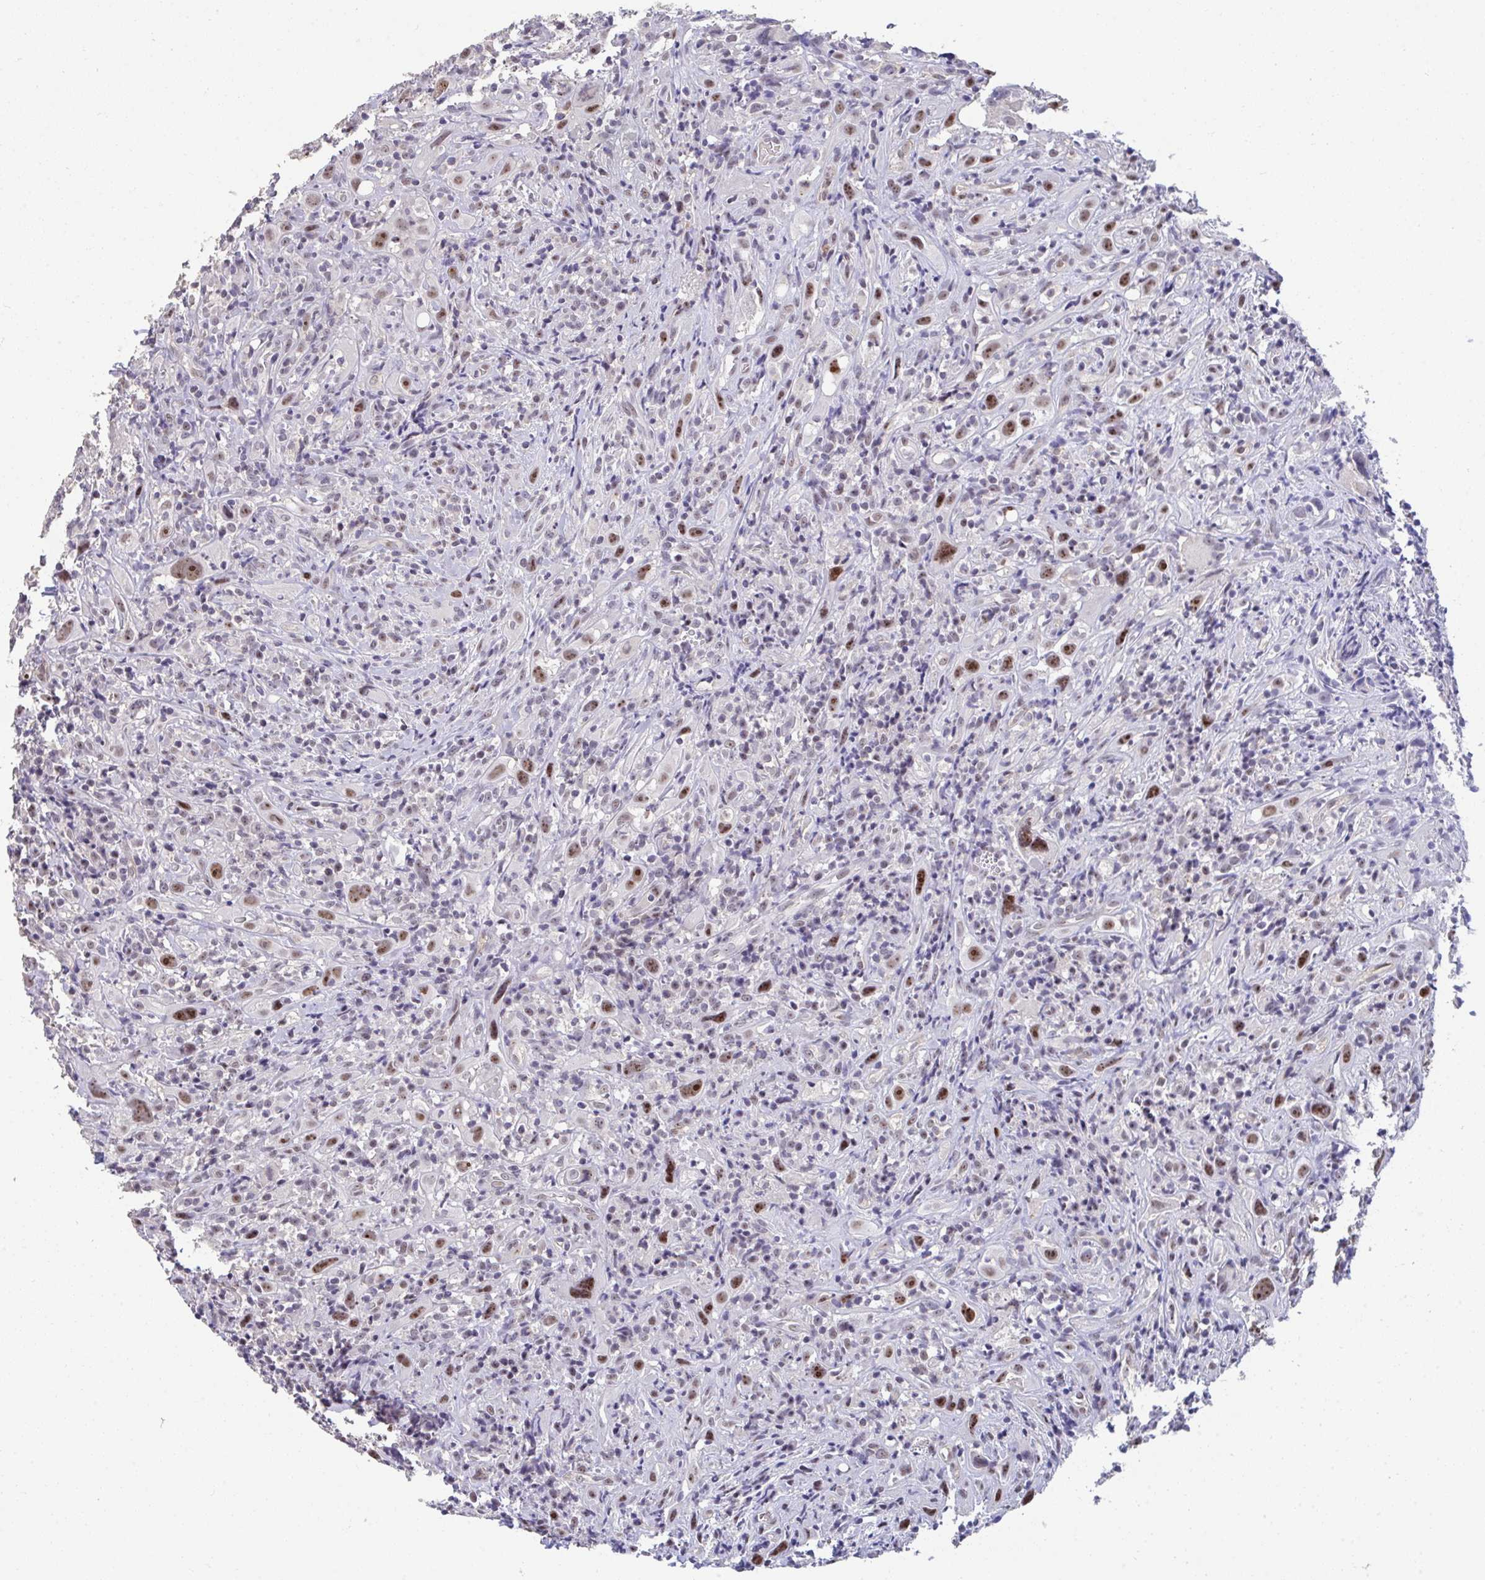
{"staining": {"intensity": "moderate", "quantity": "25%-75%", "location": "nuclear"}, "tissue": "head and neck cancer", "cell_type": "Tumor cells", "image_type": "cancer", "snomed": [{"axis": "morphology", "description": "Squamous cell carcinoma, NOS"}, {"axis": "topography", "description": "Head-Neck"}], "caption": "Moderate nuclear protein positivity is appreciated in about 25%-75% of tumor cells in head and neck cancer. The protein is shown in brown color, while the nuclei are stained blue.", "gene": "SENP3", "patient": {"sex": "female", "age": 95}}